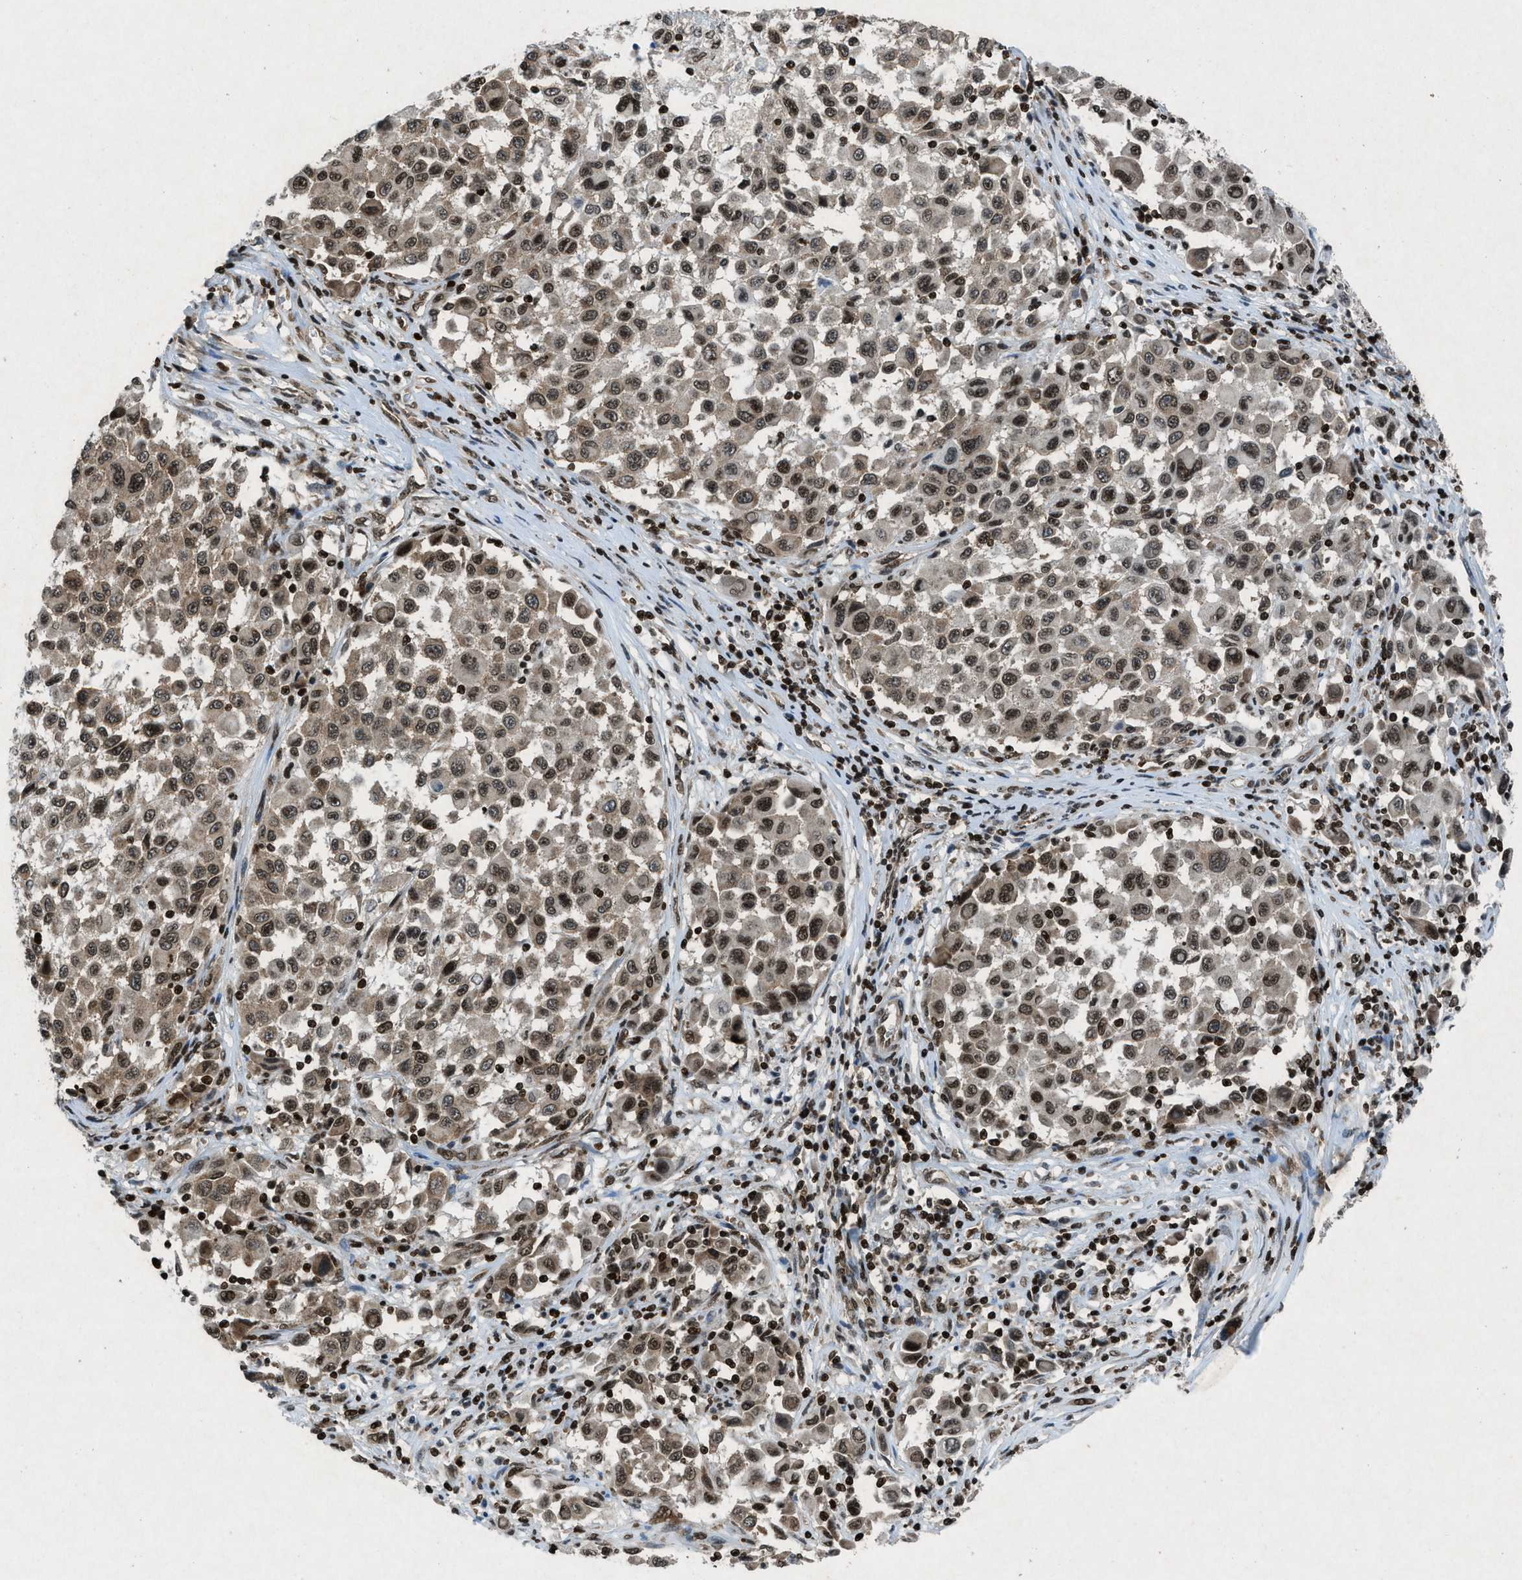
{"staining": {"intensity": "moderate", "quantity": ">75%", "location": "cytoplasmic/membranous,nuclear"}, "tissue": "melanoma", "cell_type": "Tumor cells", "image_type": "cancer", "snomed": [{"axis": "morphology", "description": "Malignant melanoma, Metastatic site"}, {"axis": "topography", "description": "Lymph node"}], "caption": "IHC photomicrograph of neoplastic tissue: human malignant melanoma (metastatic site) stained using immunohistochemistry (IHC) demonstrates medium levels of moderate protein expression localized specifically in the cytoplasmic/membranous and nuclear of tumor cells, appearing as a cytoplasmic/membranous and nuclear brown color.", "gene": "NXF1", "patient": {"sex": "male", "age": 61}}